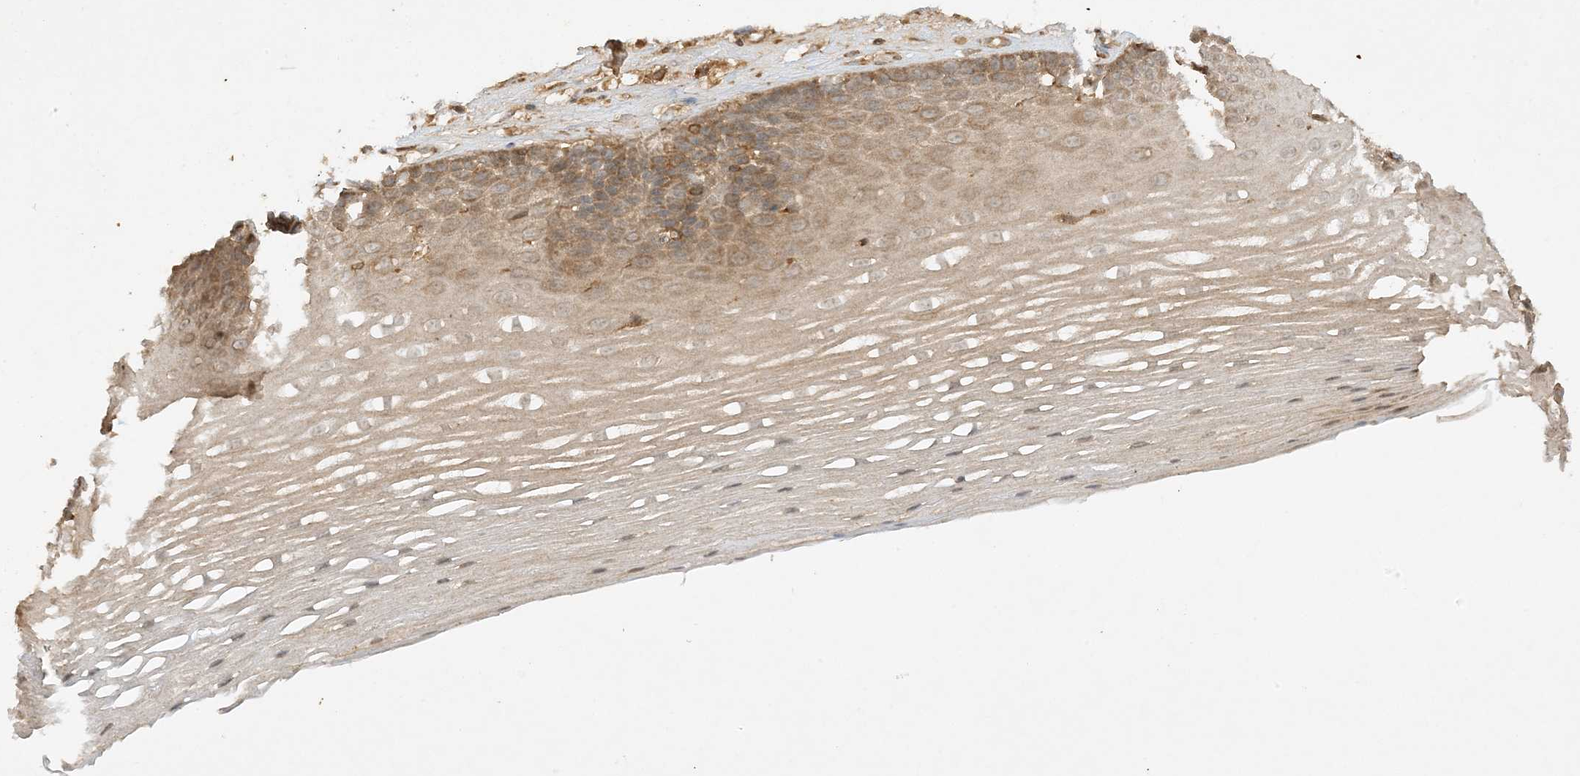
{"staining": {"intensity": "moderate", "quantity": "25%-75%", "location": "cytoplasmic/membranous"}, "tissue": "esophagus", "cell_type": "Squamous epithelial cells", "image_type": "normal", "snomed": [{"axis": "morphology", "description": "Normal tissue, NOS"}, {"axis": "topography", "description": "Esophagus"}], "caption": "An immunohistochemistry photomicrograph of unremarkable tissue is shown. Protein staining in brown labels moderate cytoplasmic/membranous positivity in esophagus within squamous epithelial cells. (DAB IHC with brightfield microscopy, high magnification).", "gene": "XRN1", "patient": {"sex": "male", "age": 62}}